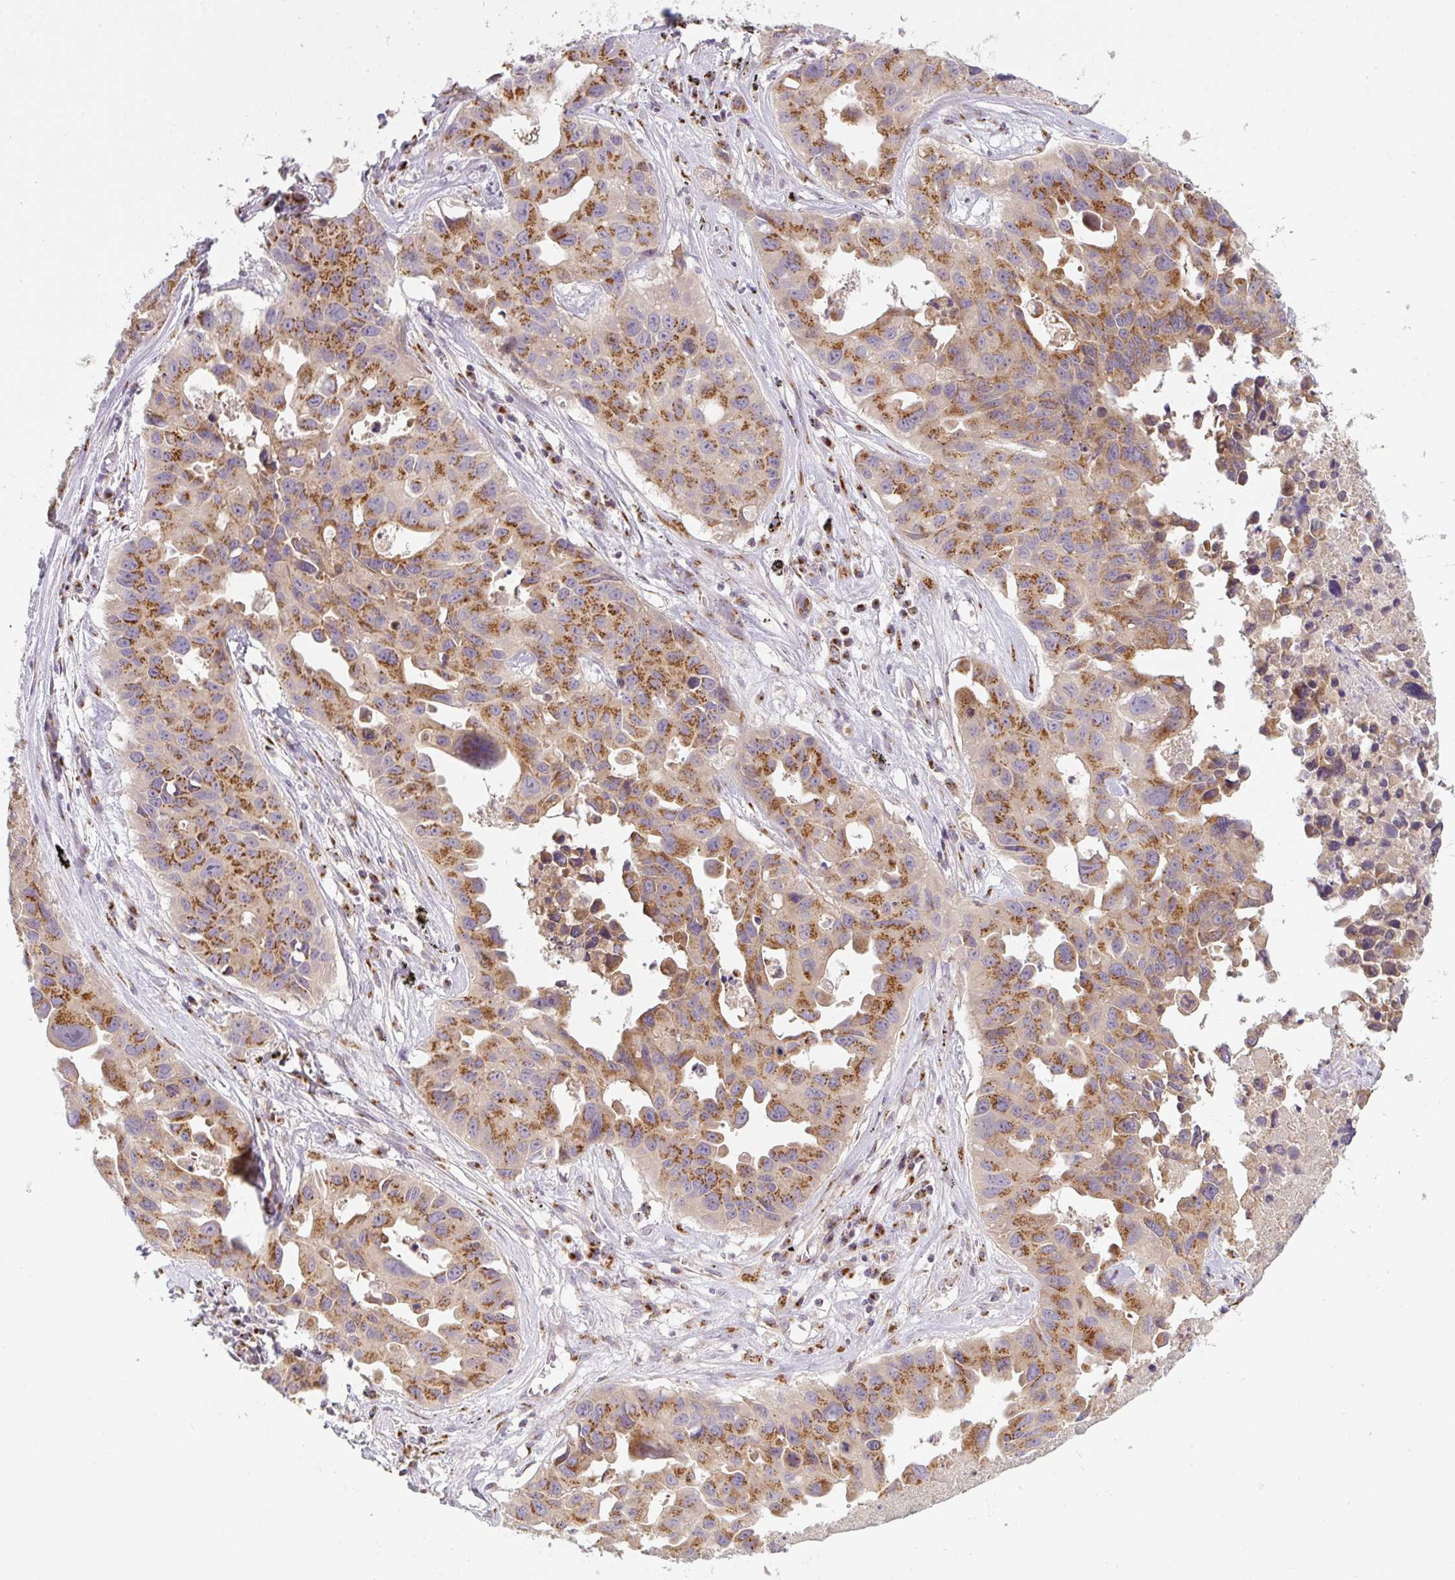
{"staining": {"intensity": "strong", "quantity": ">75%", "location": "cytoplasmic/membranous"}, "tissue": "lung cancer", "cell_type": "Tumor cells", "image_type": "cancer", "snomed": [{"axis": "morphology", "description": "Adenocarcinoma, NOS"}, {"axis": "topography", "description": "Lymph node"}, {"axis": "topography", "description": "Lung"}], "caption": "IHC (DAB (3,3'-diaminobenzidine)) staining of lung adenocarcinoma demonstrates strong cytoplasmic/membranous protein positivity in about >75% of tumor cells.", "gene": "GVQW3", "patient": {"sex": "male", "age": 64}}